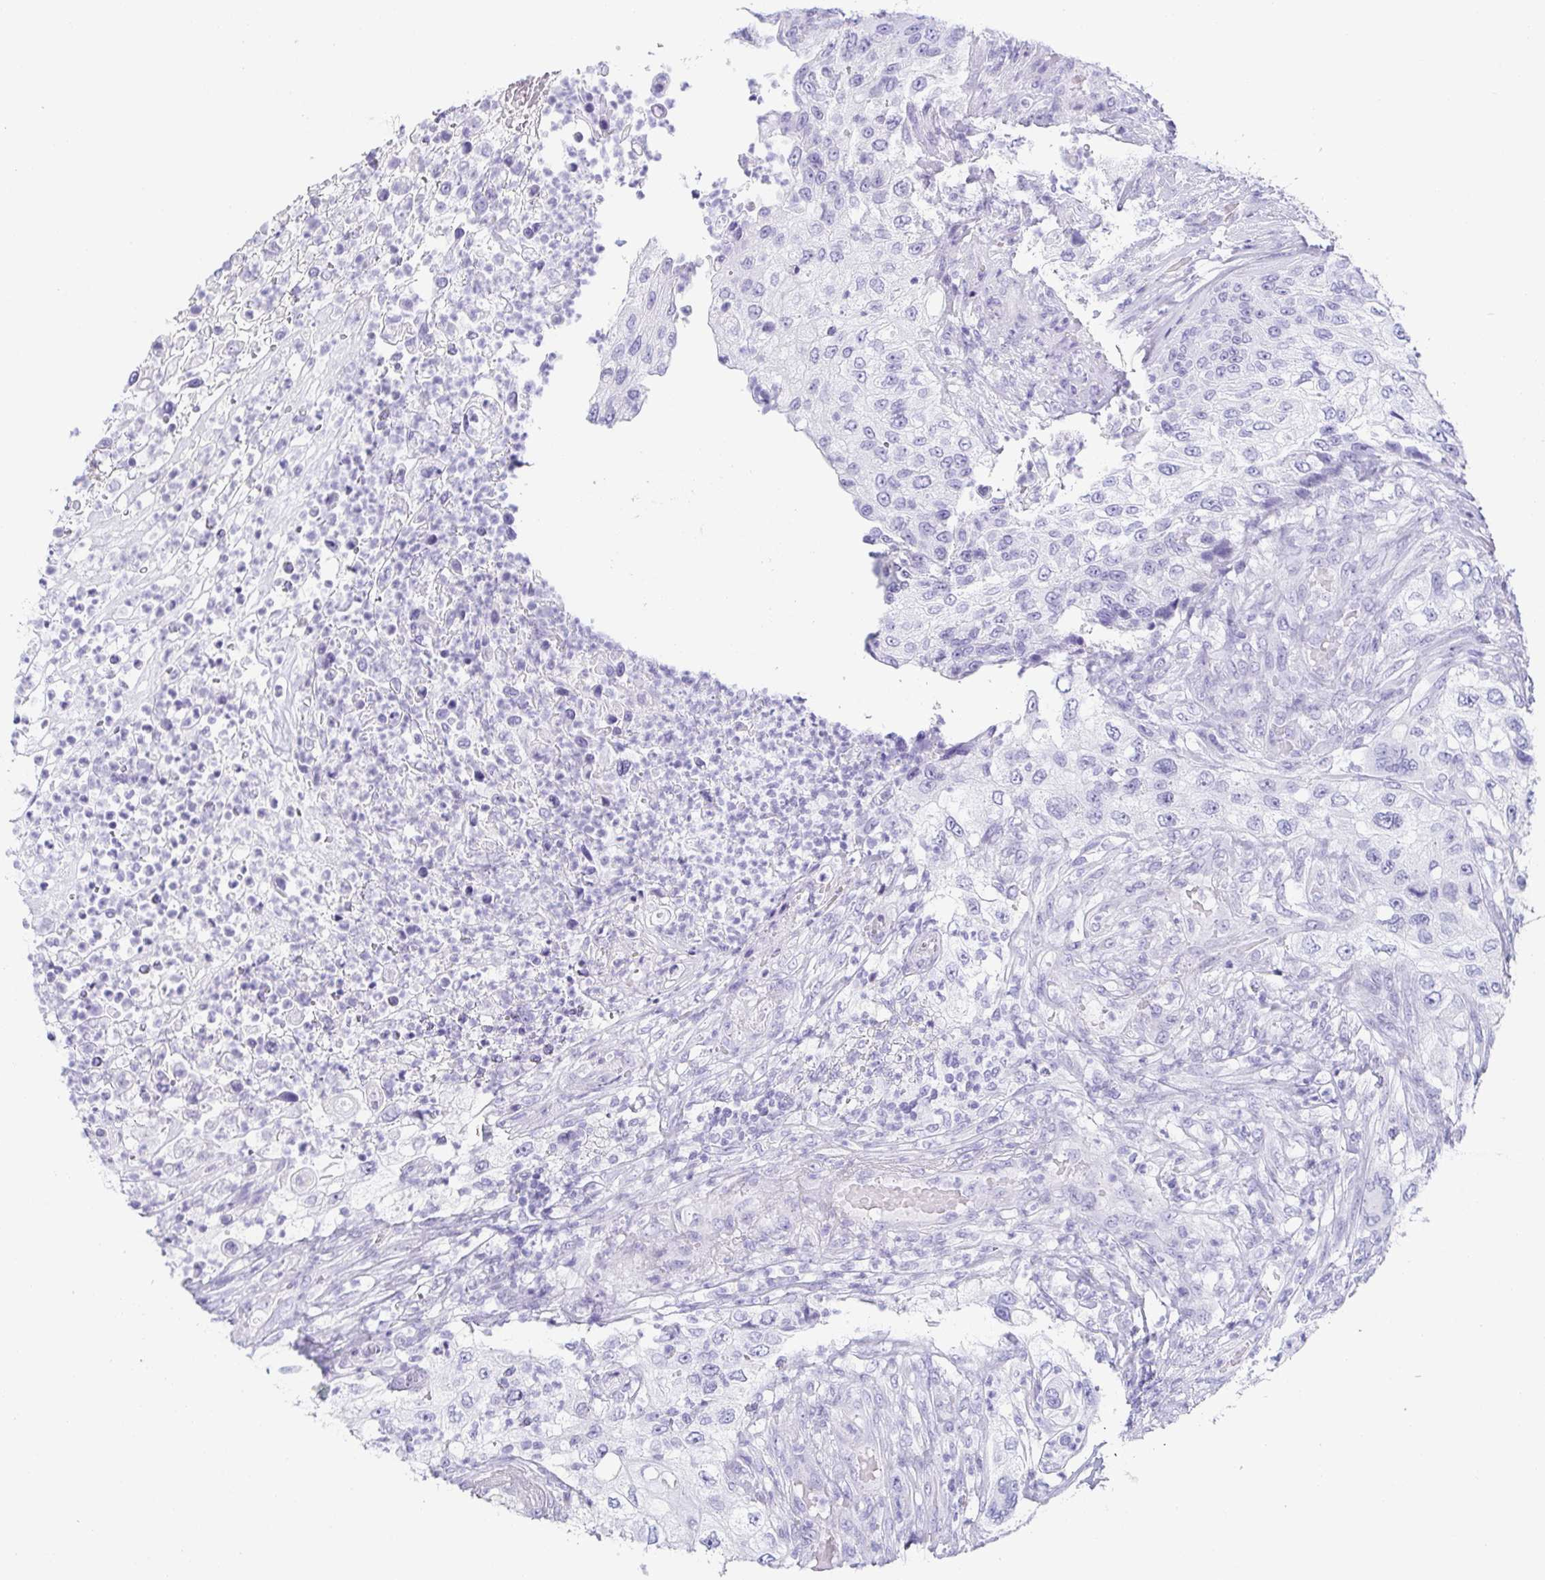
{"staining": {"intensity": "negative", "quantity": "none", "location": "none"}, "tissue": "urothelial cancer", "cell_type": "Tumor cells", "image_type": "cancer", "snomed": [{"axis": "morphology", "description": "Urothelial carcinoma, High grade"}, {"axis": "topography", "description": "Urinary bladder"}], "caption": "Immunohistochemistry of human urothelial carcinoma (high-grade) reveals no expression in tumor cells. Brightfield microscopy of immunohistochemistry (IHC) stained with DAB (3,3'-diaminobenzidine) (brown) and hematoxylin (blue), captured at high magnification.", "gene": "ZG16B", "patient": {"sex": "female", "age": 60}}